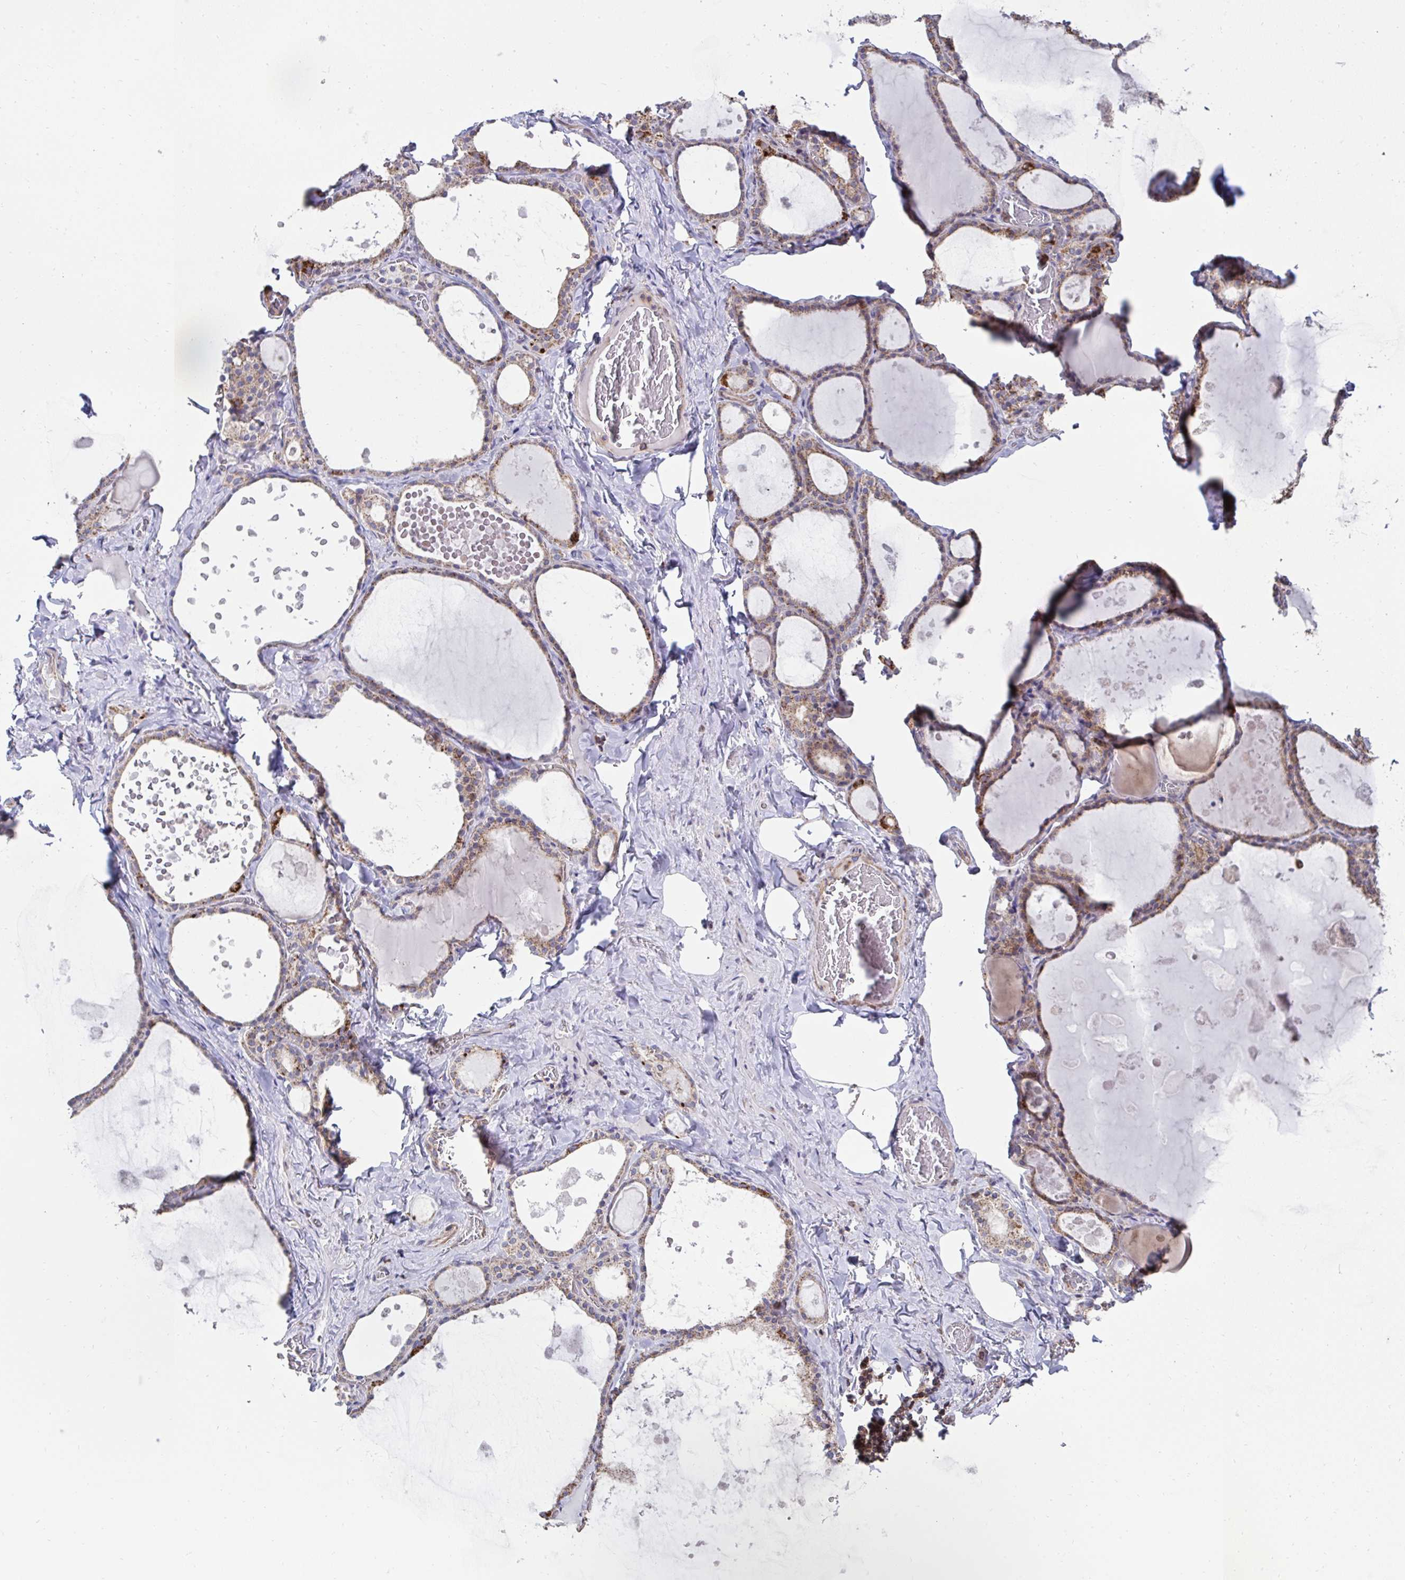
{"staining": {"intensity": "moderate", "quantity": ">75%", "location": "cytoplasmic/membranous"}, "tissue": "thyroid gland", "cell_type": "Glandular cells", "image_type": "normal", "snomed": [{"axis": "morphology", "description": "Normal tissue, NOS"}, {"axis": "topography", "description": "Thyroid gland"}], "caption": "Immunohistochemistry photomicrograph of unremarkable human thyroid gland stained for a protein (brown), which reveals medium levels of moderate cytoplasmic/membranous expression in about >75% of glandular cells.", "gene": "DZANK1", "patient": {"sex": "male", "age": 56}}